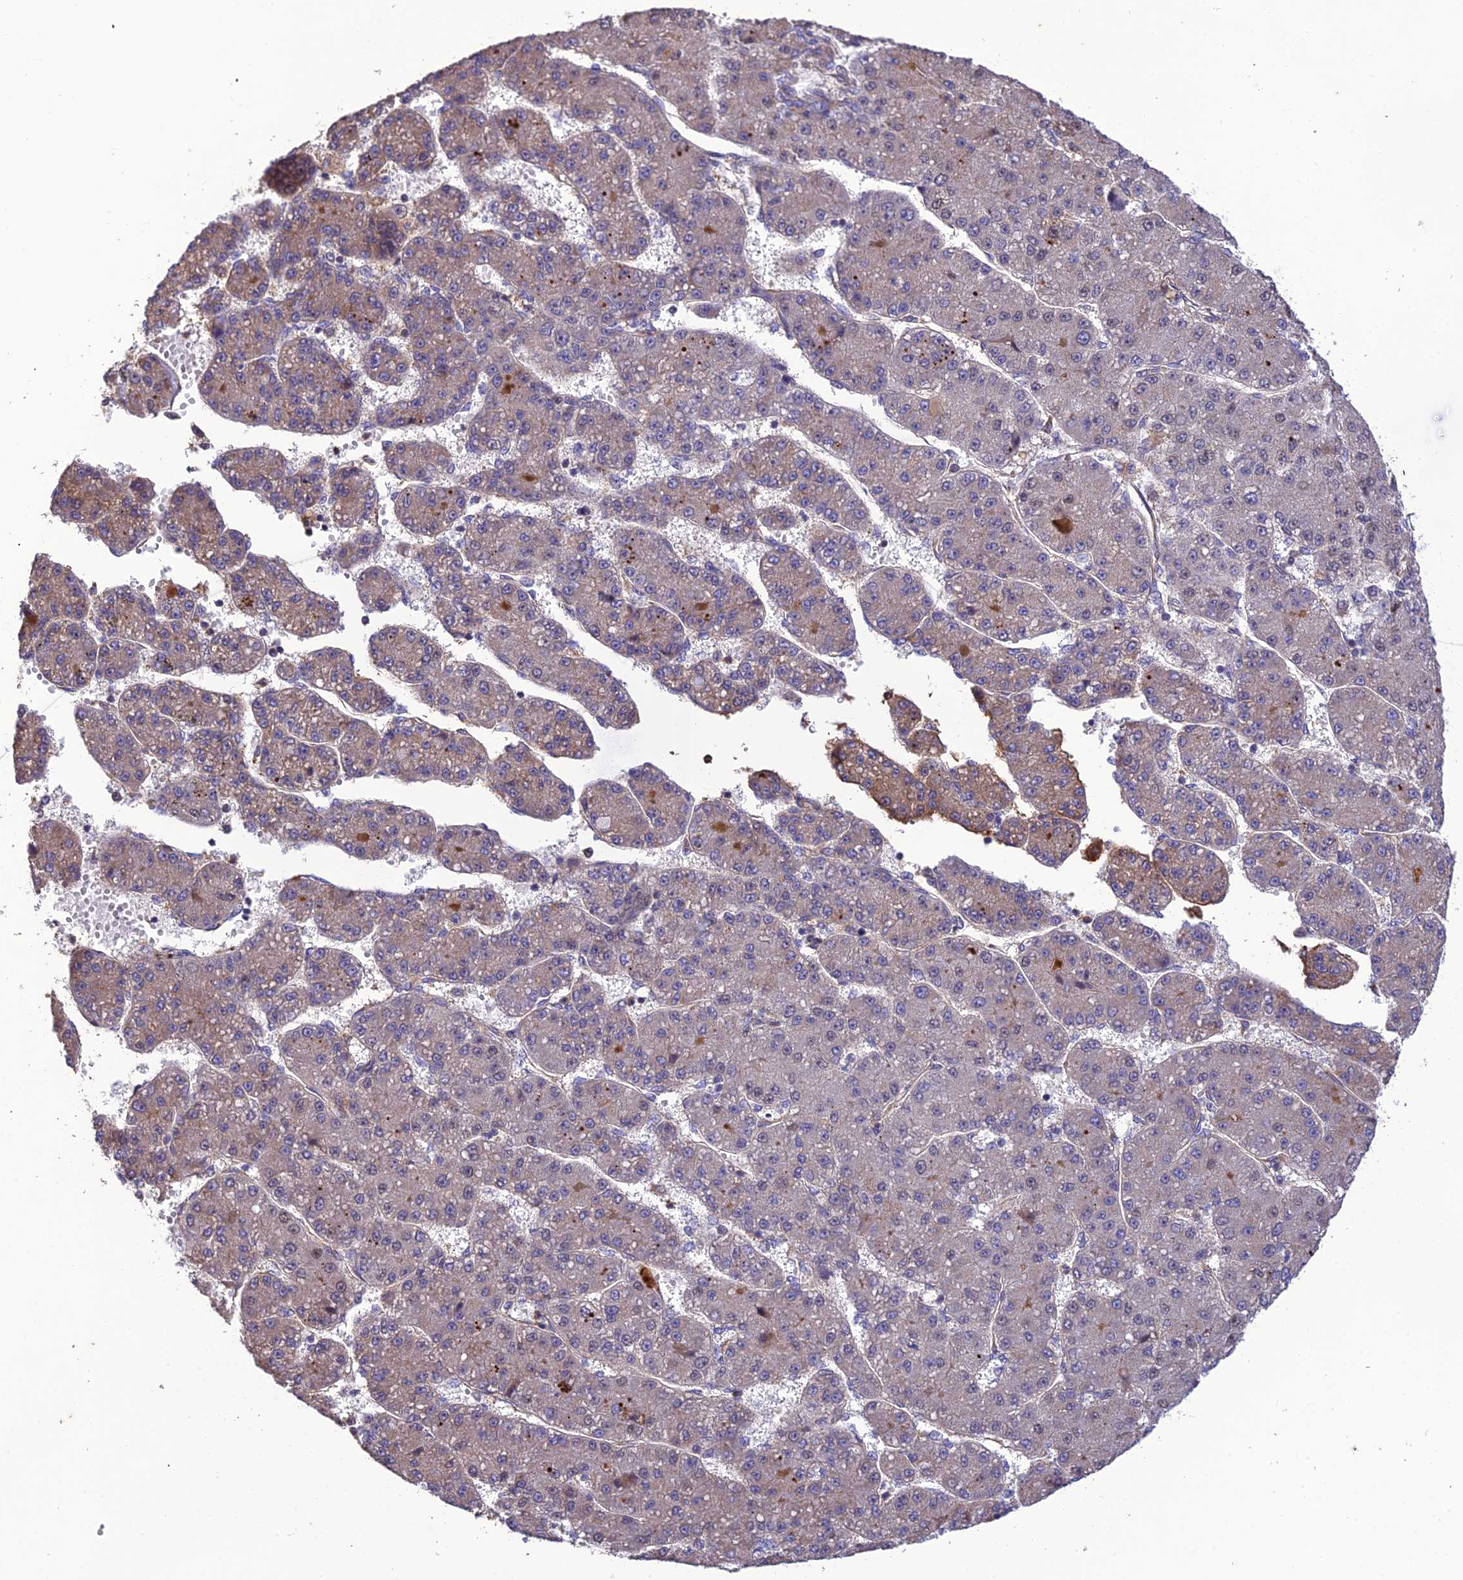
{"staining": {"intensity": "weak", "quantity": "<25%", "location": "cytoplasmic/membranous"}, "tissue": "liver cancer", "cell_type": "Tumor cells", "image_type": "cancer", "snomed": [{"axis": "morphology", "description": "Carcinoma, Hepatocellular, NOS"}, {"axis": "topography", "description": "Liver"}], "caption": "There is no significant staining in tumor cells of liver cancer (hepatocellular carcinoma).", "gene": "MIOS", "patient": {"sex": "male", "age": 67}}